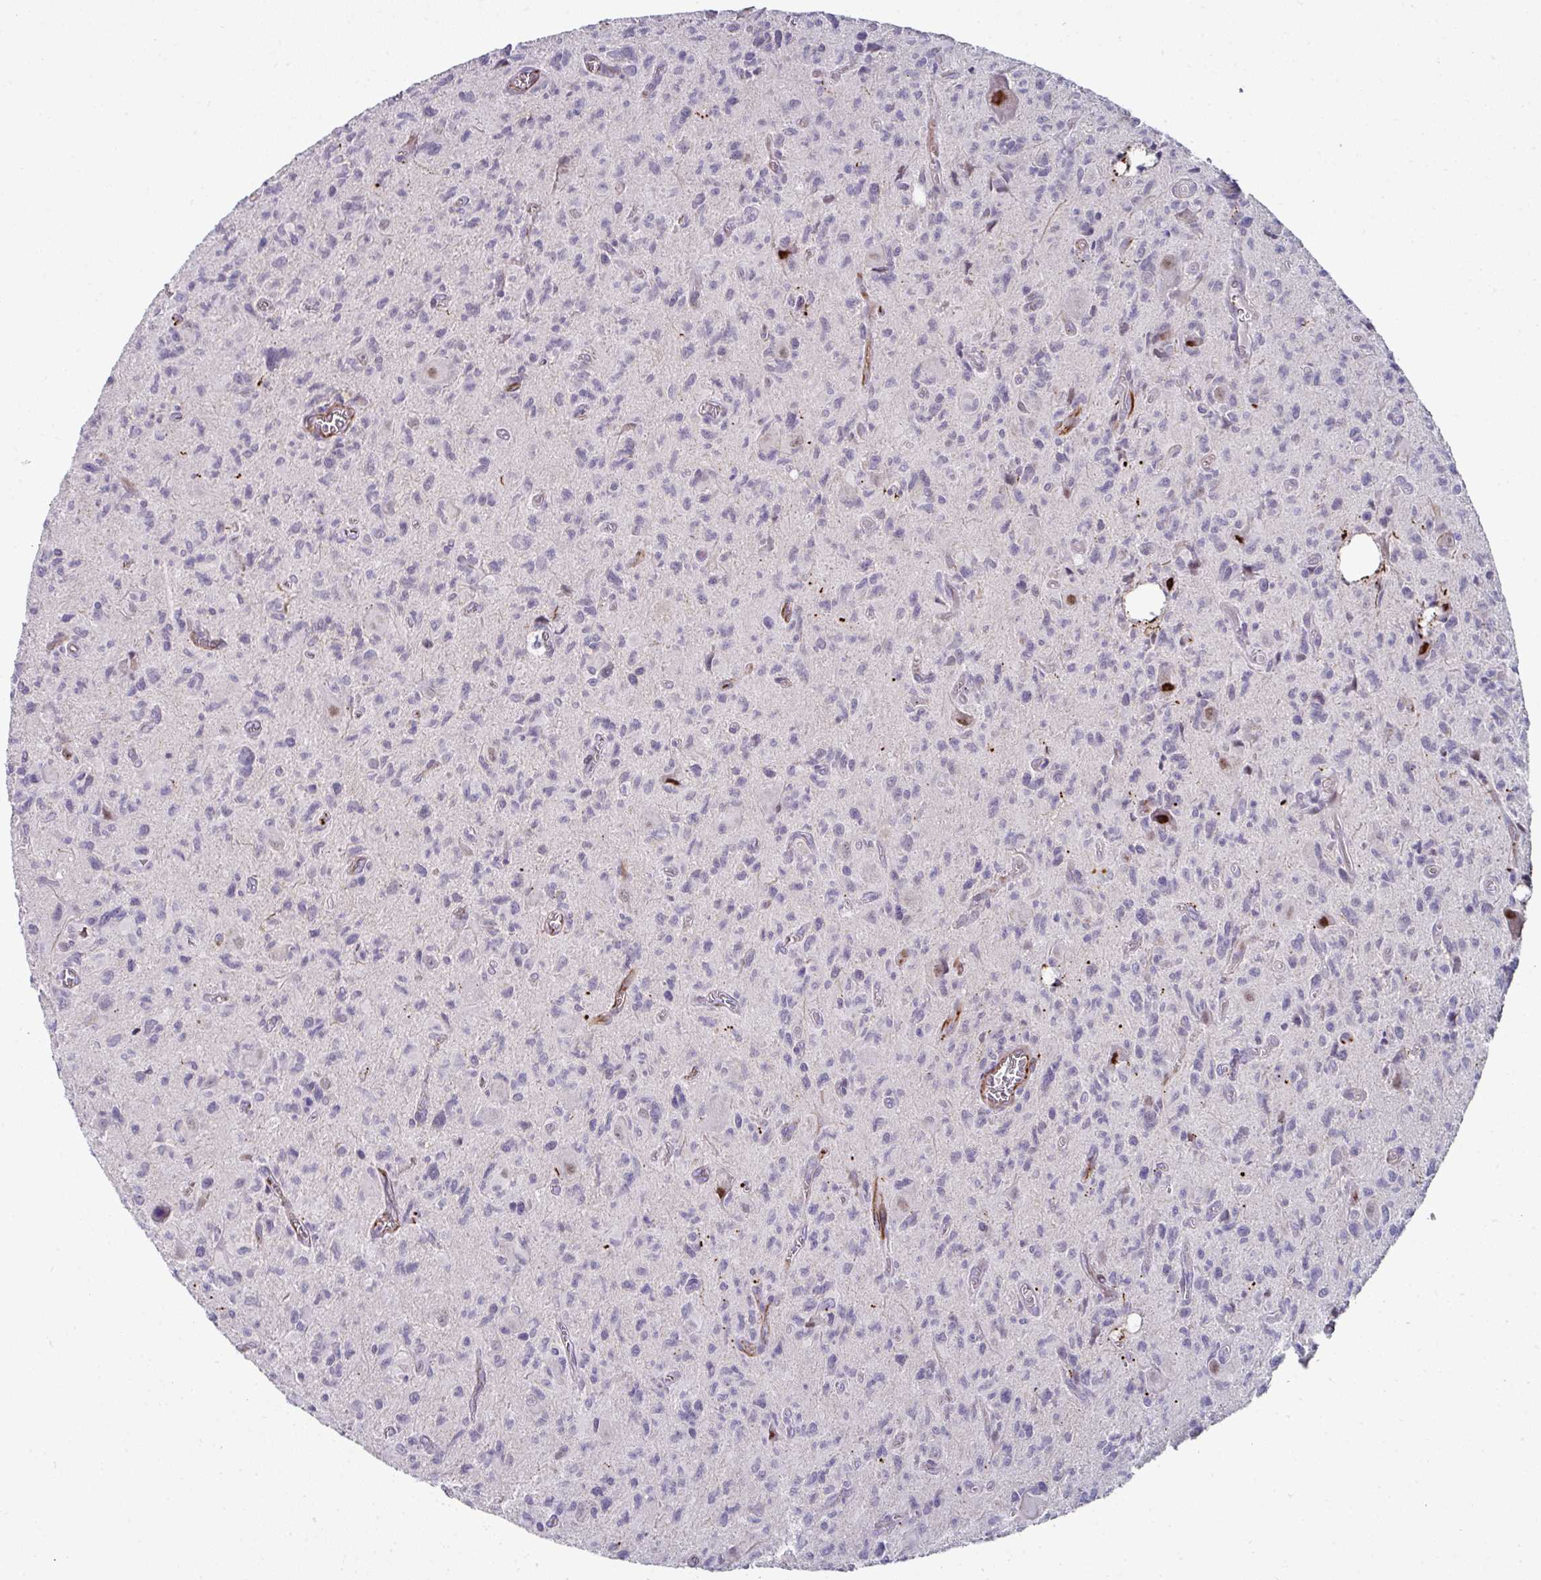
{"staining": {"intensity": "negative", "quantity": "none", "location": "none"}, "tissue": "glioma", "cell_type": "Tumor cells", "image_type": "cancer", "snomed": [{"axis": "morphology", "description": "Glioma, malignant, High grade"}, {"axis": "topography", "description": "Brain"}], "caption": "Immunohistochemistry (IHC) photomicrograph of neoplastic tissue: human glioma stained with DAB (3,3'-diaminobenzidine) displays no significant protein expression in tumor cells.", "gene": "TMPRSS9", "patient": {"sex": "male", "age": 76}}